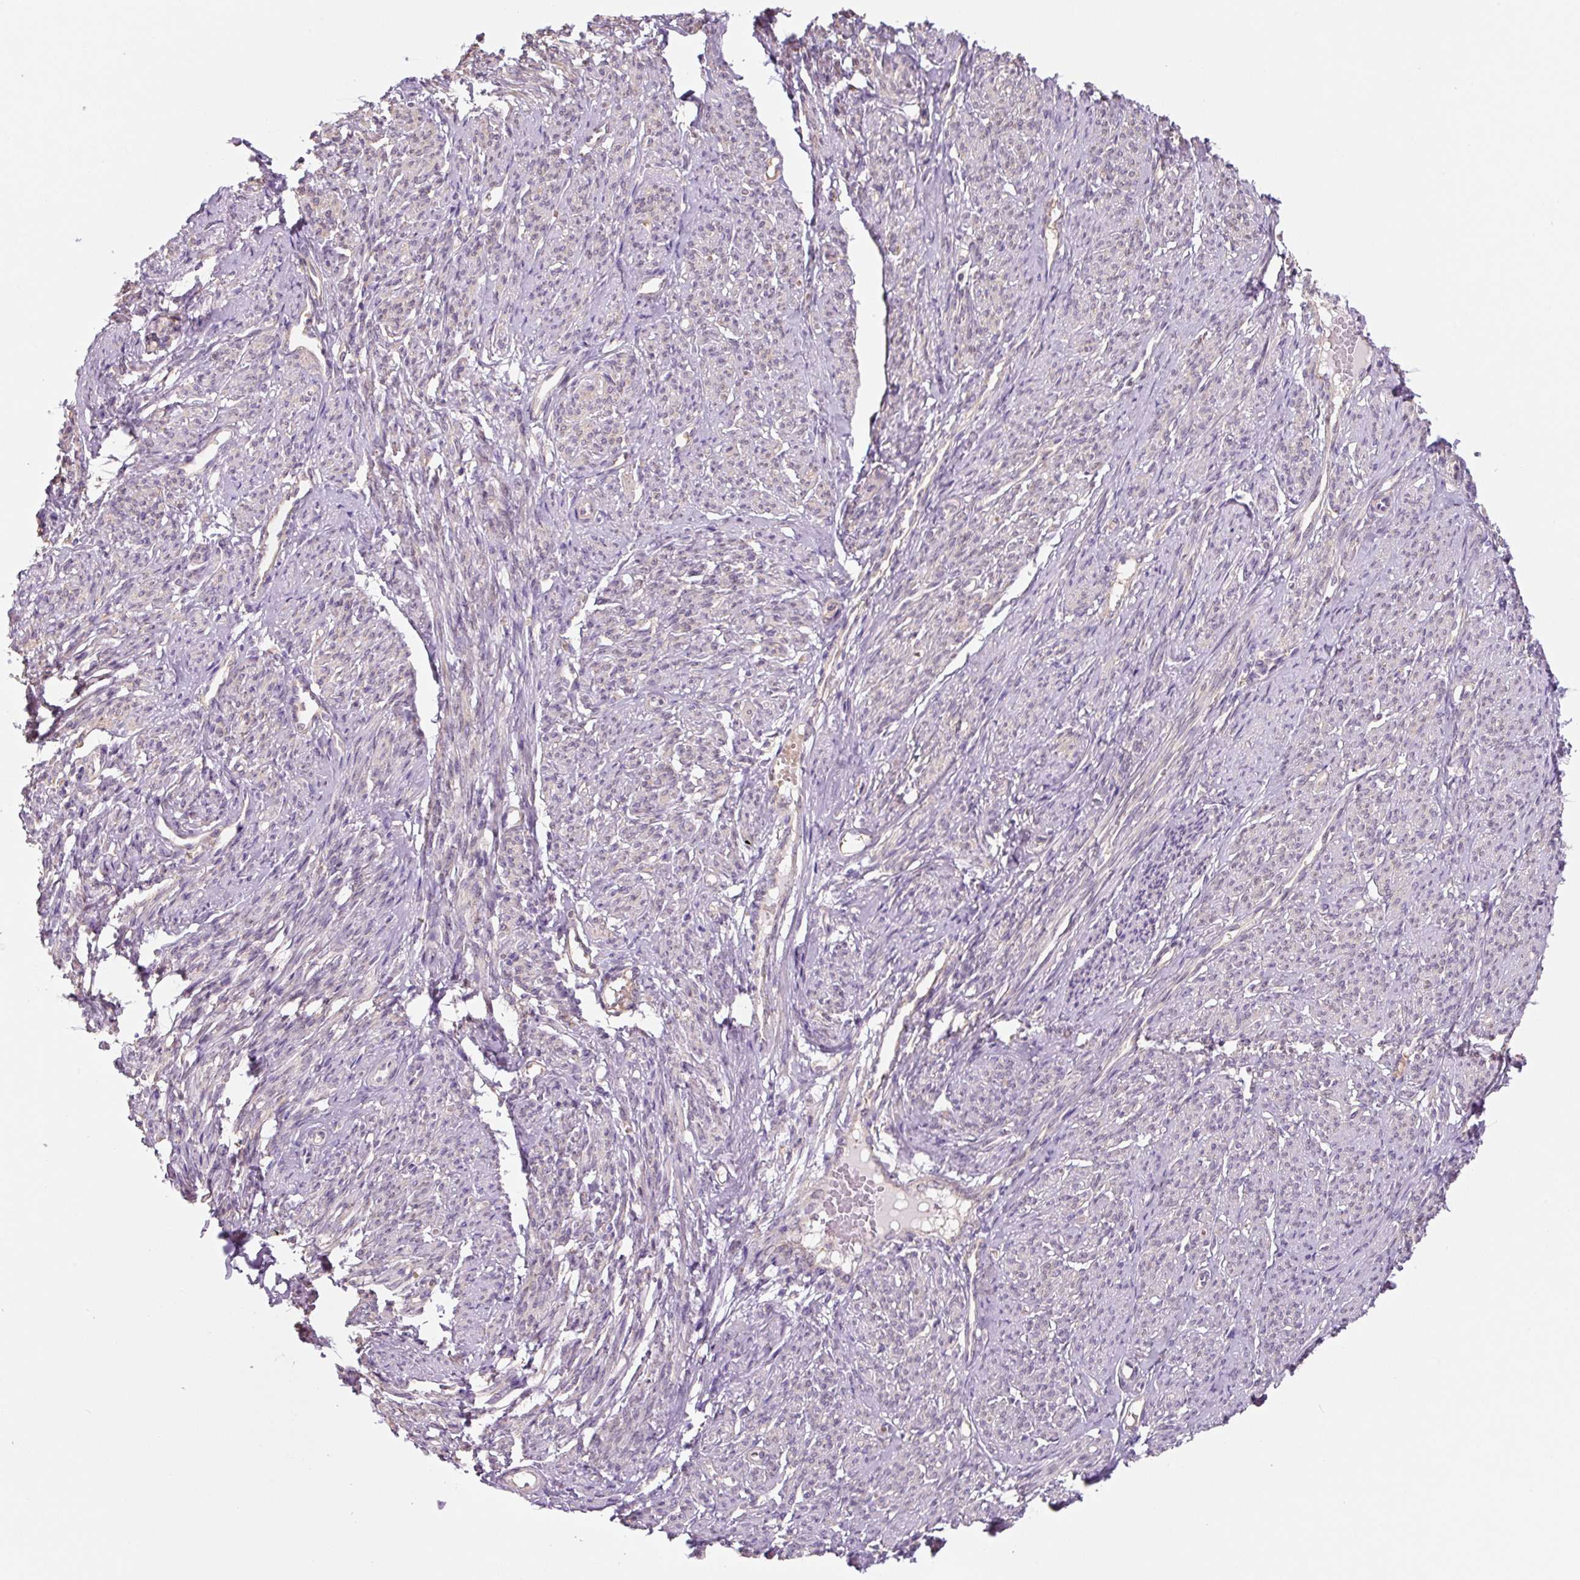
{"staining": {"intensity": "weak", "quantity": "25%-75%", "location": "cytoplasmic/membranous"}, "tissue": "smooth muscle", "cell_type": "Smooth muscle cells", "image_type": "normal", "snomed": [{"axis": "morphology", "description": "Normal tissue, NOS"}, {"axis": "topography", "description": "Smooth muscle"}], "caption": "Smooth muscle stained for a protein displays weak cytoplasmic/membranous positivity in smooth muscle cells. The staining is performed using DAB (3,3'-diaminobenzidine) brown chromogen to label protein expression. The nuclei are counter-stained blue using hematoxylin.", "gene": "ASRGL1", "patient": {"sex": "female", "age": 65}}